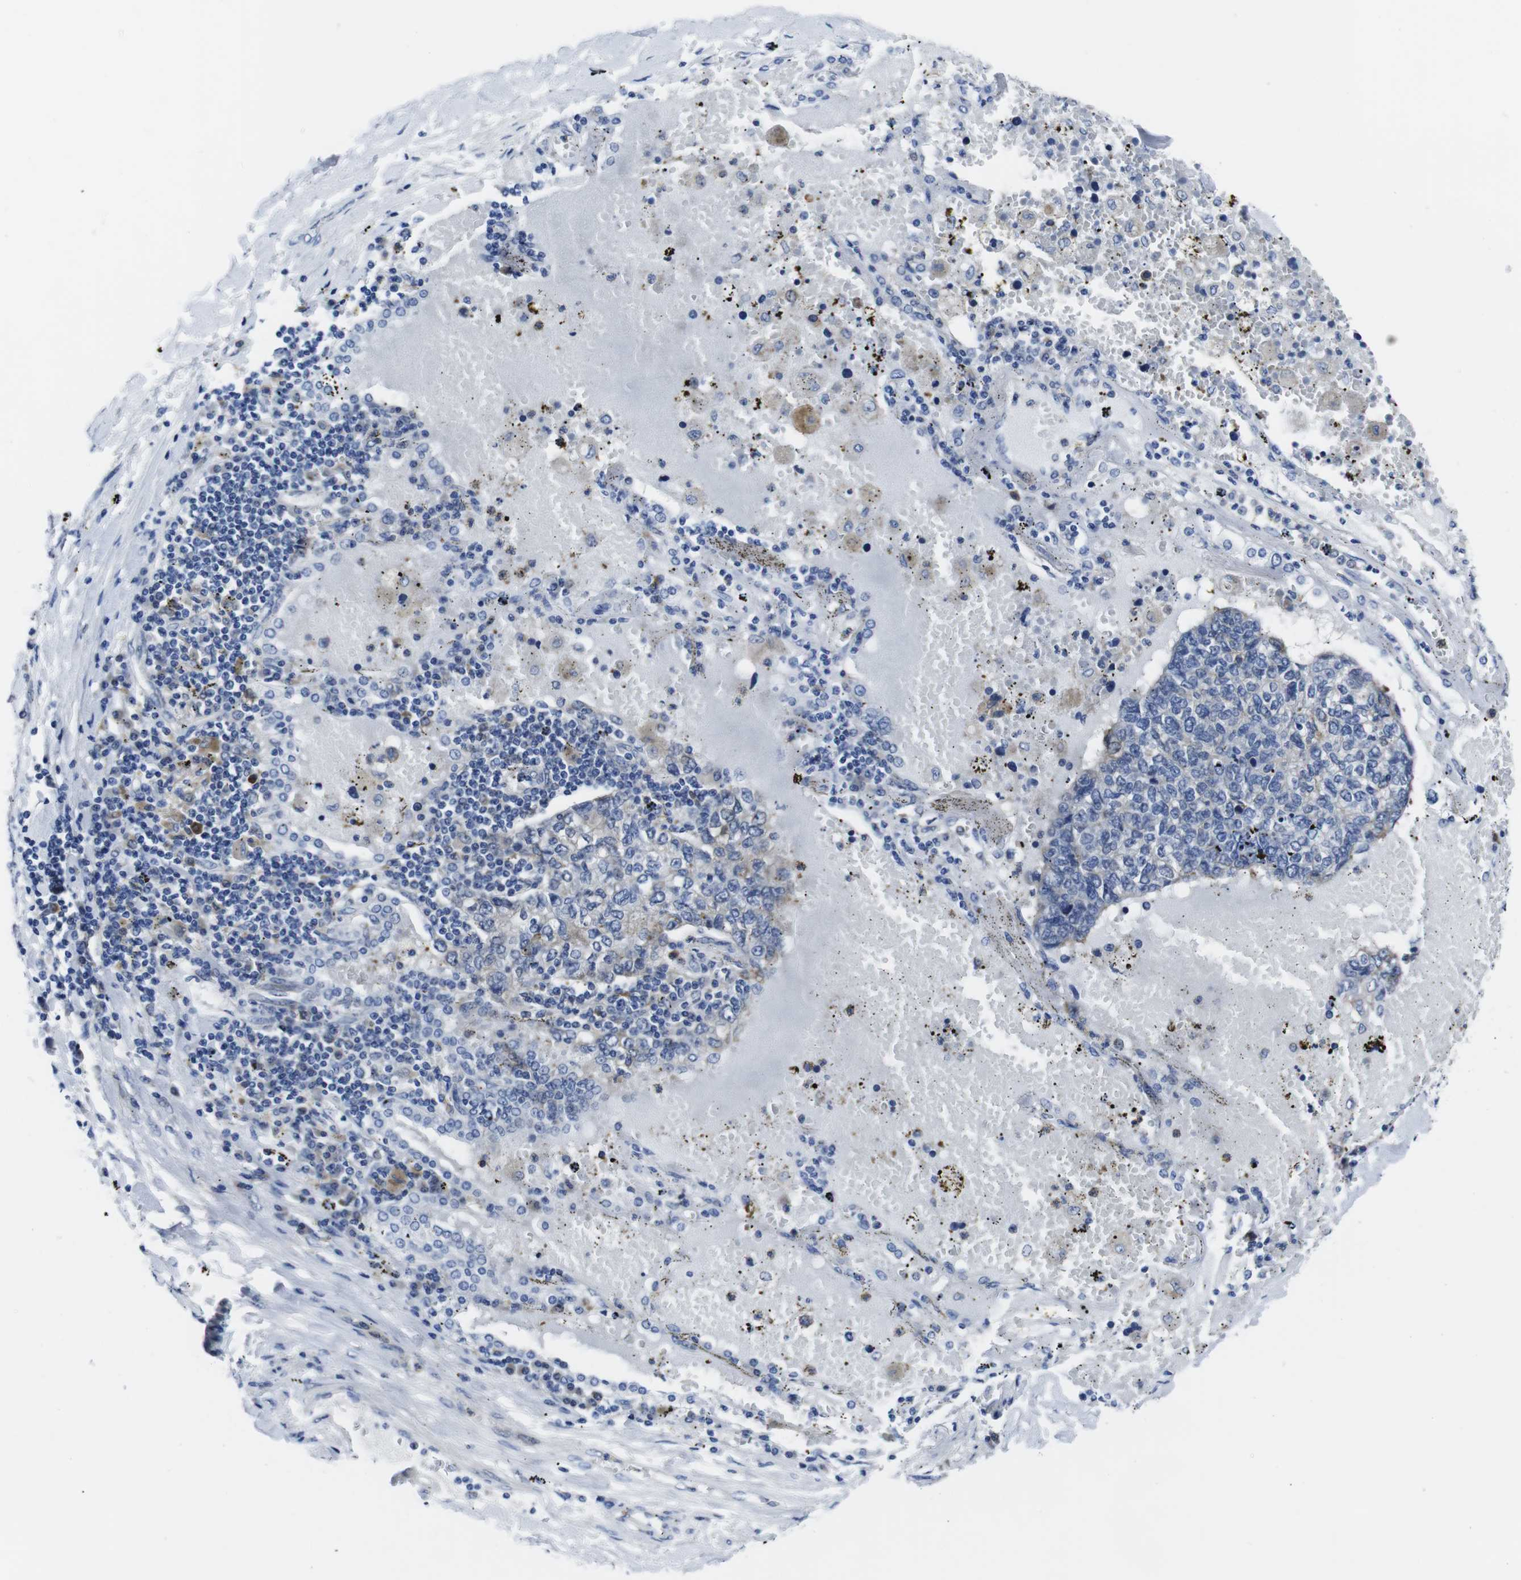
{"staining": {"intensity": "weak", "quantity": "<25%", "location": "cytoplasmic/membranous"}, "tissue": "lung cancer", "cell_type": "Tumor cells", "image_type": "cancer", "snomed": [{"axis": "morphology", "description": "Adenocarcinoma, NOS"}, {"axis": "topography", "description": "Lung"}], "caption": "The photomicrograph shows no significant expression in tumor cells of adenocarcinoma (lung).", "gene": "EIF4A1", "patient": {"sex": "male", "age": 49}}